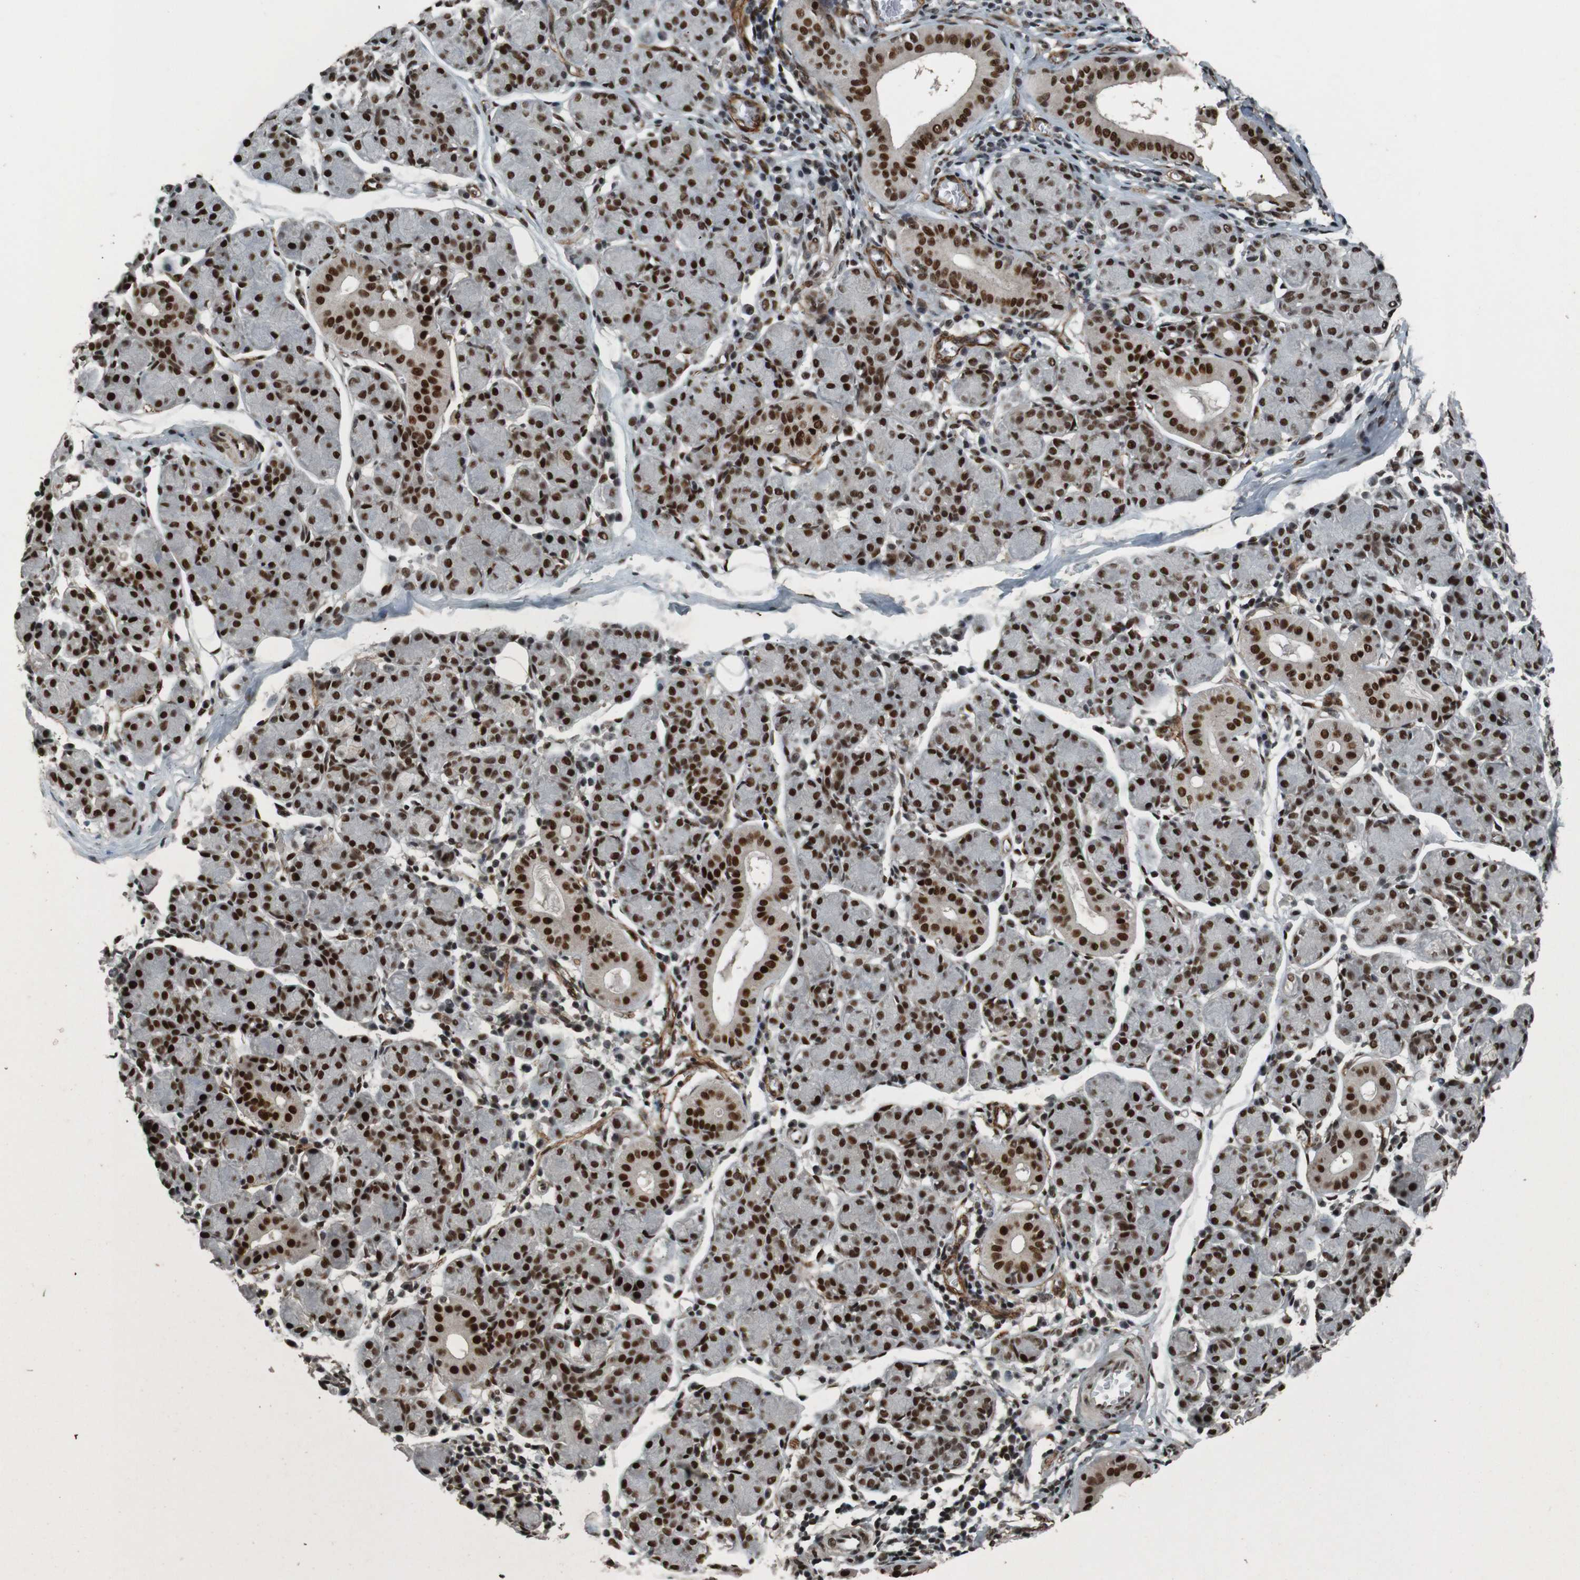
{"staining": {"intensity": "strong", "quantity": ">75%", "location": "cytoplasmic/membranous,nuclear"}, "tissue": "salivary gland", "cell_type": "Glandular cells", "image_type": "normal", "snomed": [{"axis": "morphology", "description": "Normal tissue, NOS"}, {"axis": "morphology", "description": "Inflammation, NOS"}, {"axis": "topography", "description": "Lymph node"}, {"axis": "topography", "description": "Salivary gland"}], "caption": "Immunohistochemical staining of normal salivary gland displays high levels of strong cytoplasmic/membranous,nuclear positivity in about >75% of glandular cells. The protein is stained brown, and the nuclei are stained in blue (DAB IHC with brightfield microscopy, high magnification).", "gene": "HEXIM1", "patient": {"sex": "male", "age": 3}}